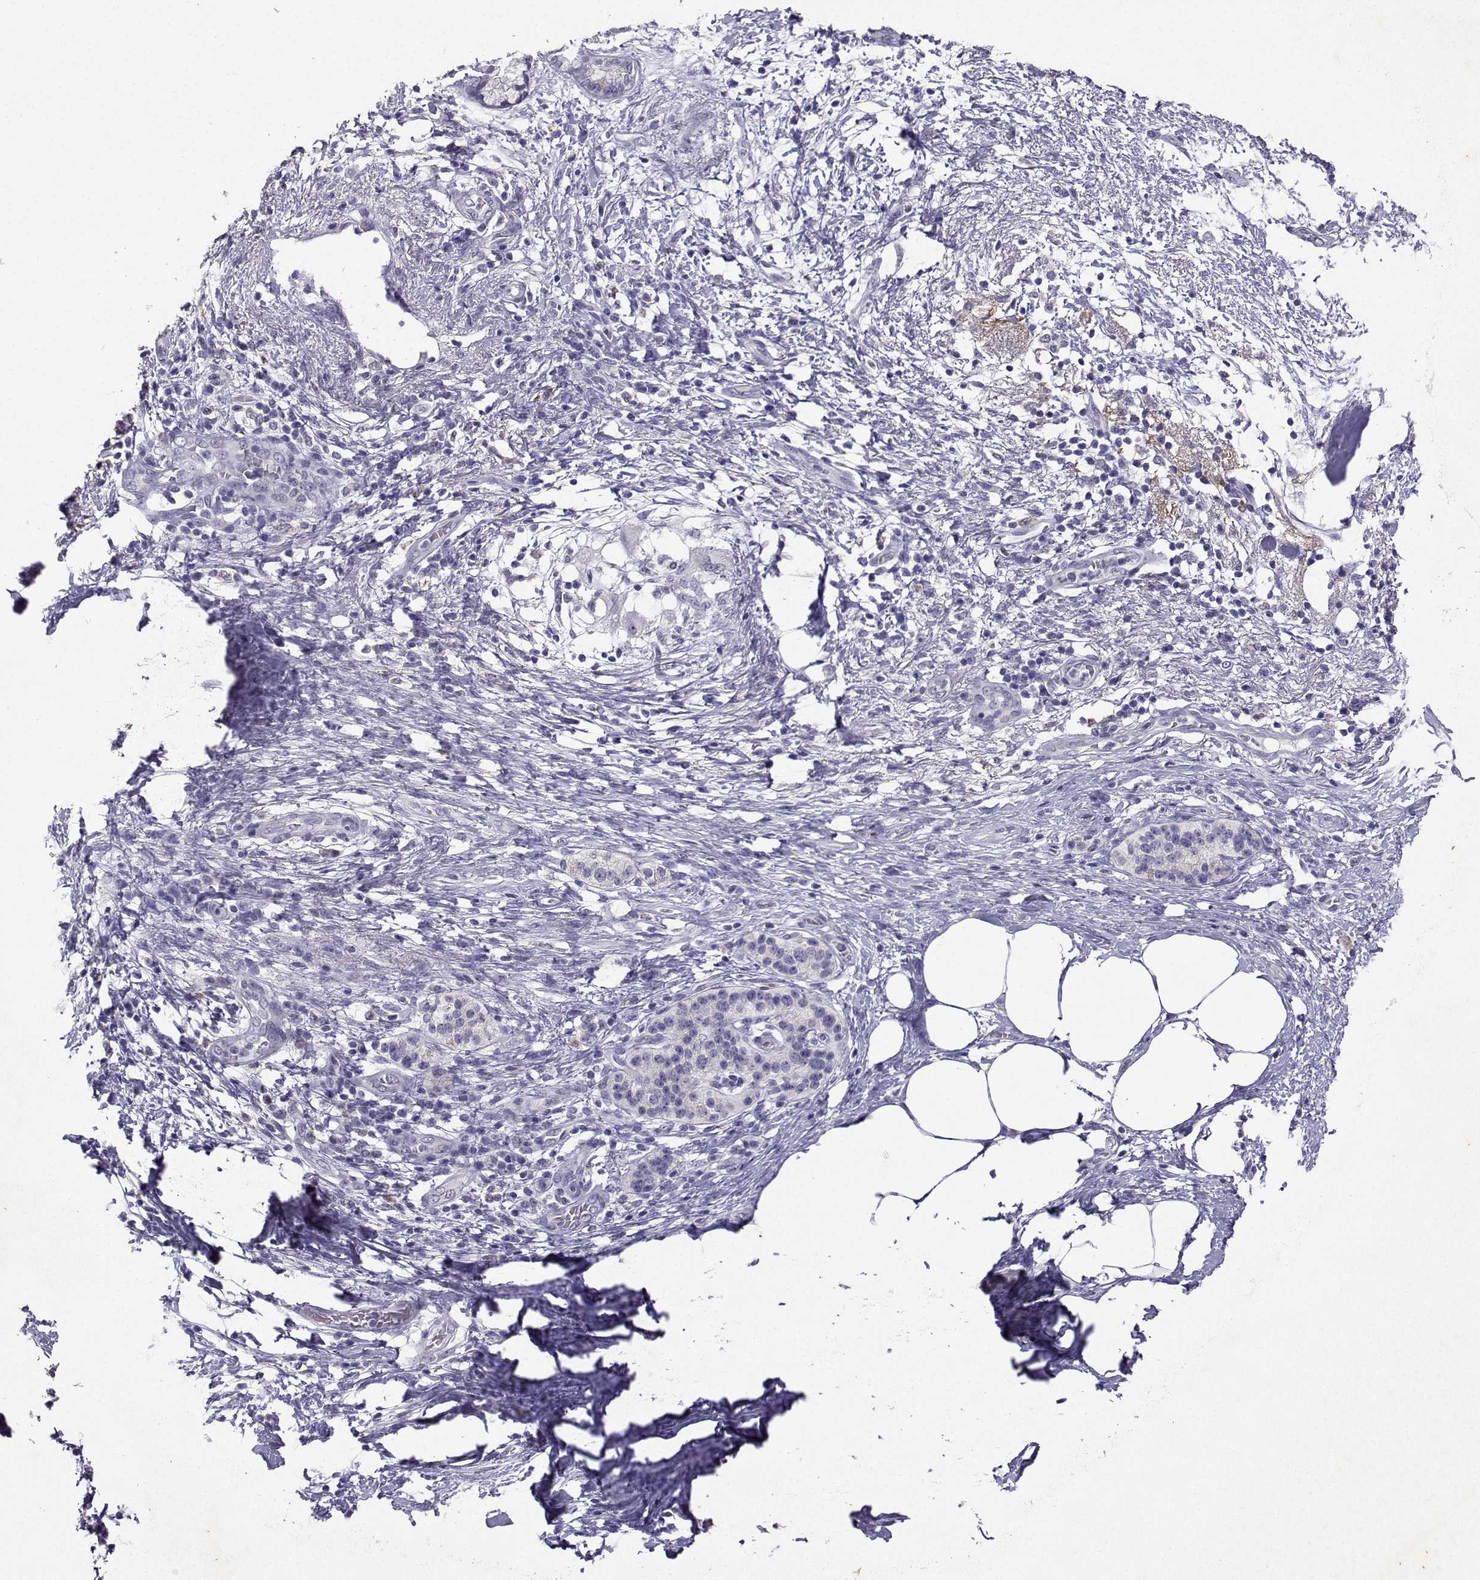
{"staining": {"intensity": "negative", "quantity": "none", "location": "none"}, "tissue": "pancreatic cancer", "cell_type": "Tumor cells", "image_type": "cancer", "snomed": [{"axis": "morphology", "description": "Adenocarcinoma, NOS"}, {"axis": "topography", "description": "Pancreas"}], "caption": "IHC photomicrograph of neoplastic tissue: human adenocarcinoma (pancreatic) stained with DAB reveals no significant protein positivity in tumor cells.", "gene": "TBR1", "patient": {"sex": "female", "age": 72}}